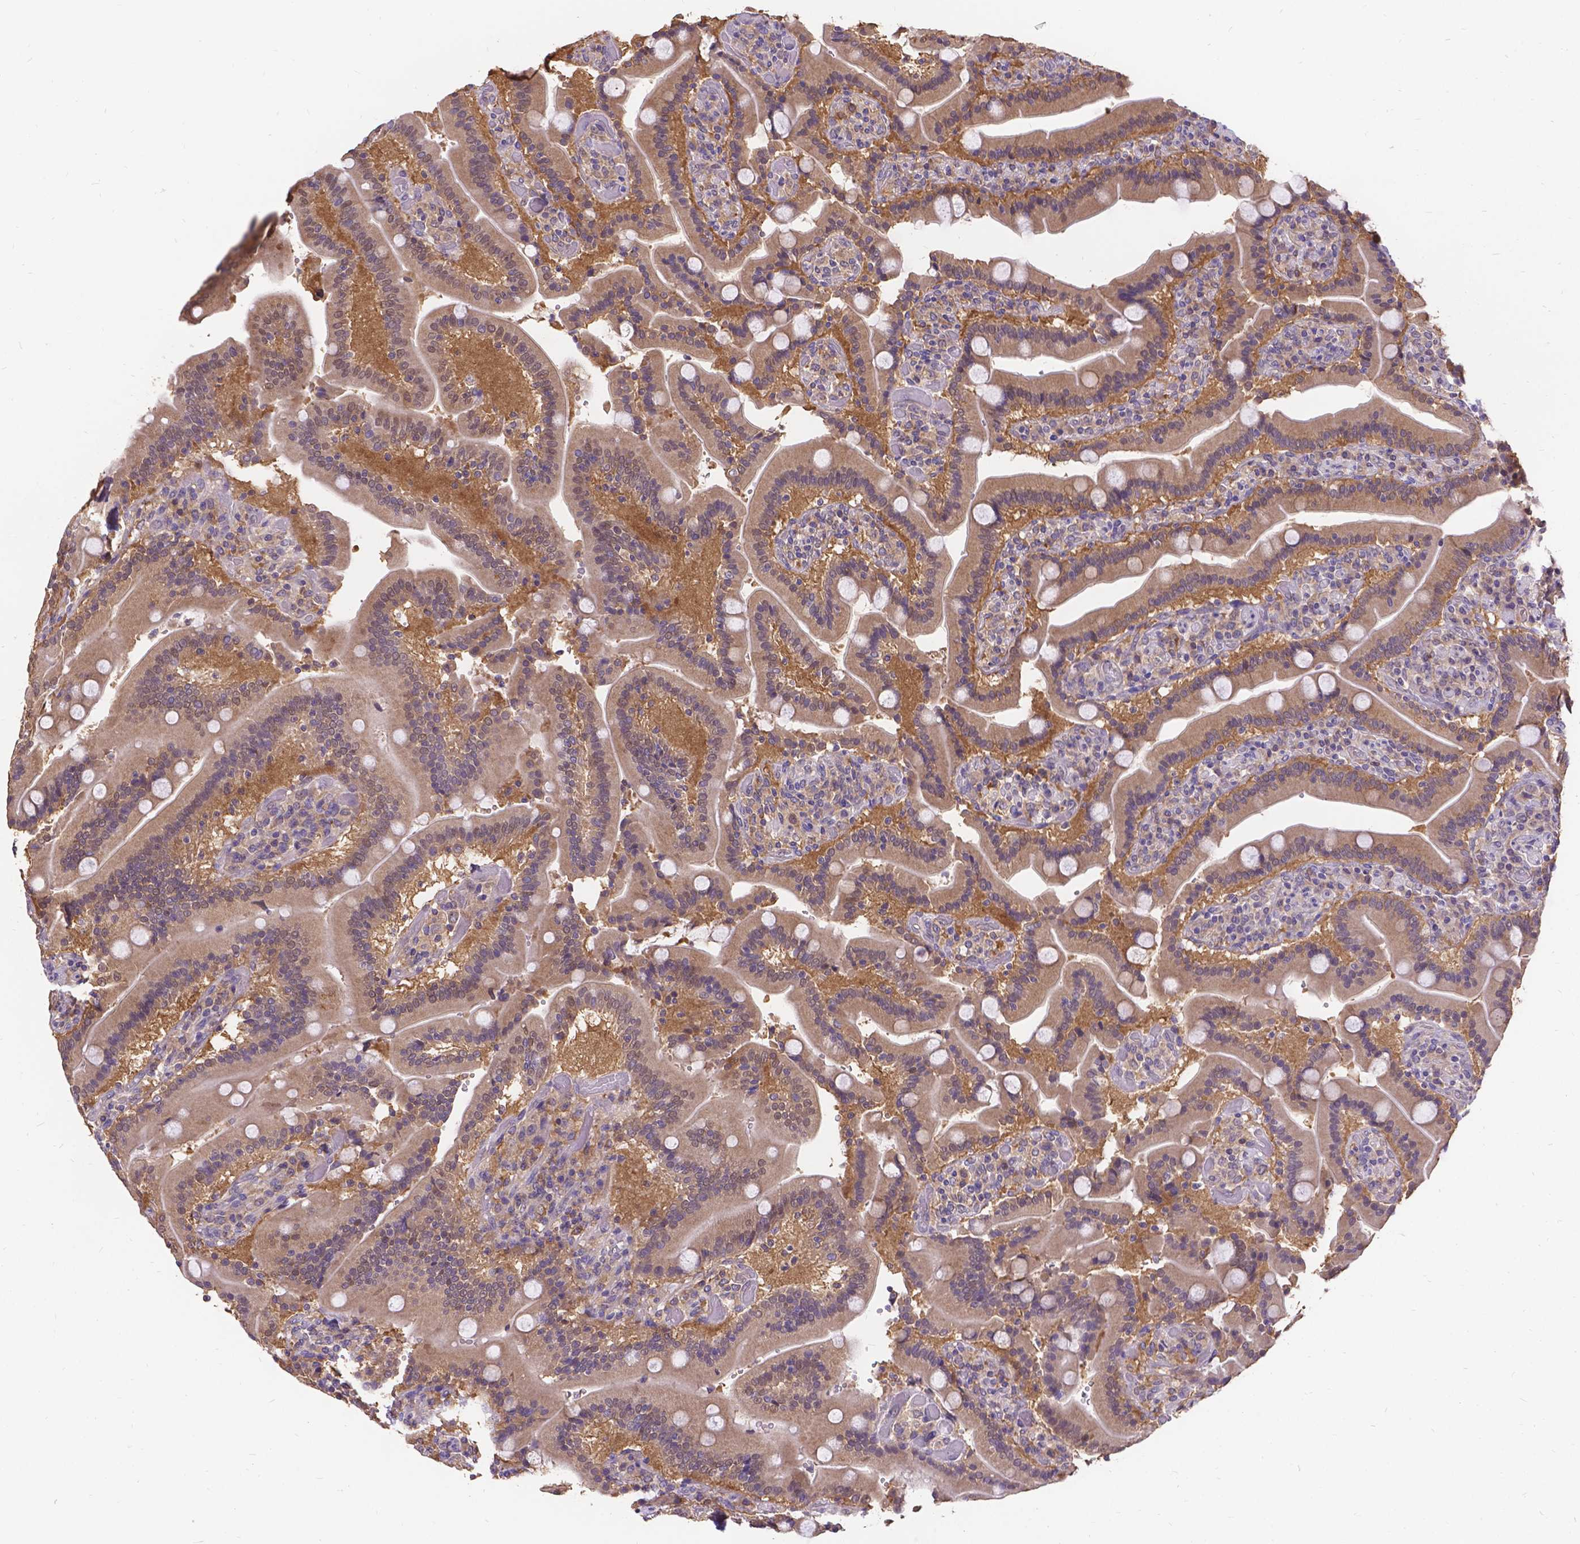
{"staining": {"intensity": "moderate", "quantity": ">75%", "location": "cytoplasmic/membranous"}, "tissue": "duodenum", "cell_type": "Glandular cells", "image_type": "normal", "snomed": [{"axis": "morphology", "description": "Normal tissue, NOS"}, {"axis": "topography", "description": "Duodenum"}], "caption": "The immunohistochemical stain shows moderate cytoplasmic/membranous staining in glandular cells of benign duodenum. The staining is performed using DAB (3,3'-diaminobenzidine) brown chromogen to label protein expression. The nuclei are counter-stained blue using hematoxylin.", "gene": "DENND6A", "patient": {"sex": "female", "age": 62}}